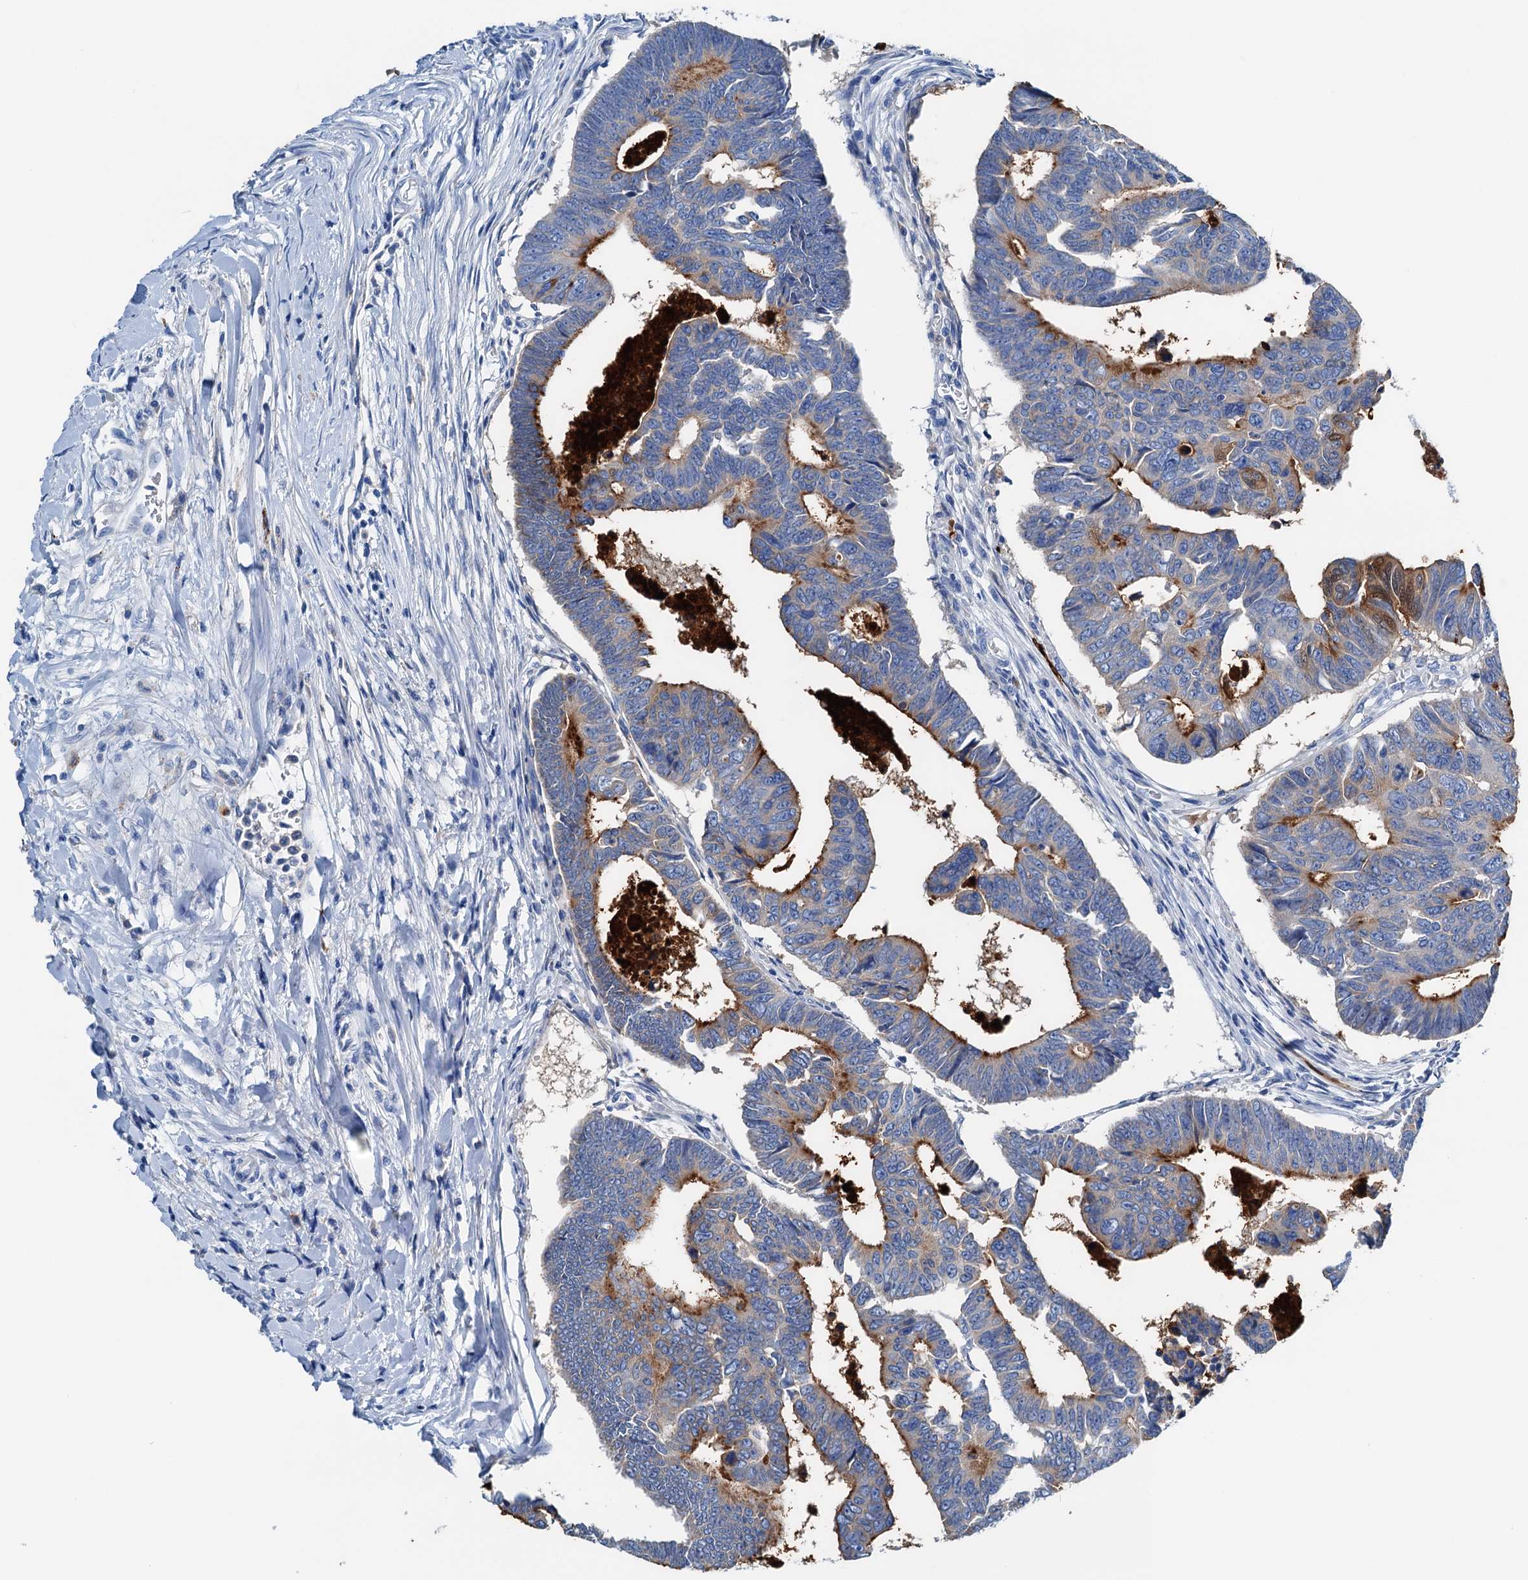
{"staining": {"intensity": "moderate", "quantity": "25%-75%", "location": "cytoplasmic/membranous"}, "tissue": "colorectal cancer", "cell_type": "Tumor cells", "image_type": "cancer", "snomed": [{"axis": "morphology", "description": "Adenocarcinoma, NOS"}, {"axis": "topography", "description": "Rectum"}], "caption": "Colorectal cancer stained for a protein (brown) exhibits moderate cytoplasmic/membranous positive expression in about 25%-75% of tumor cells.", "gene": "C1QTNF4", "patient": {"sex": "female", "age": 65}}